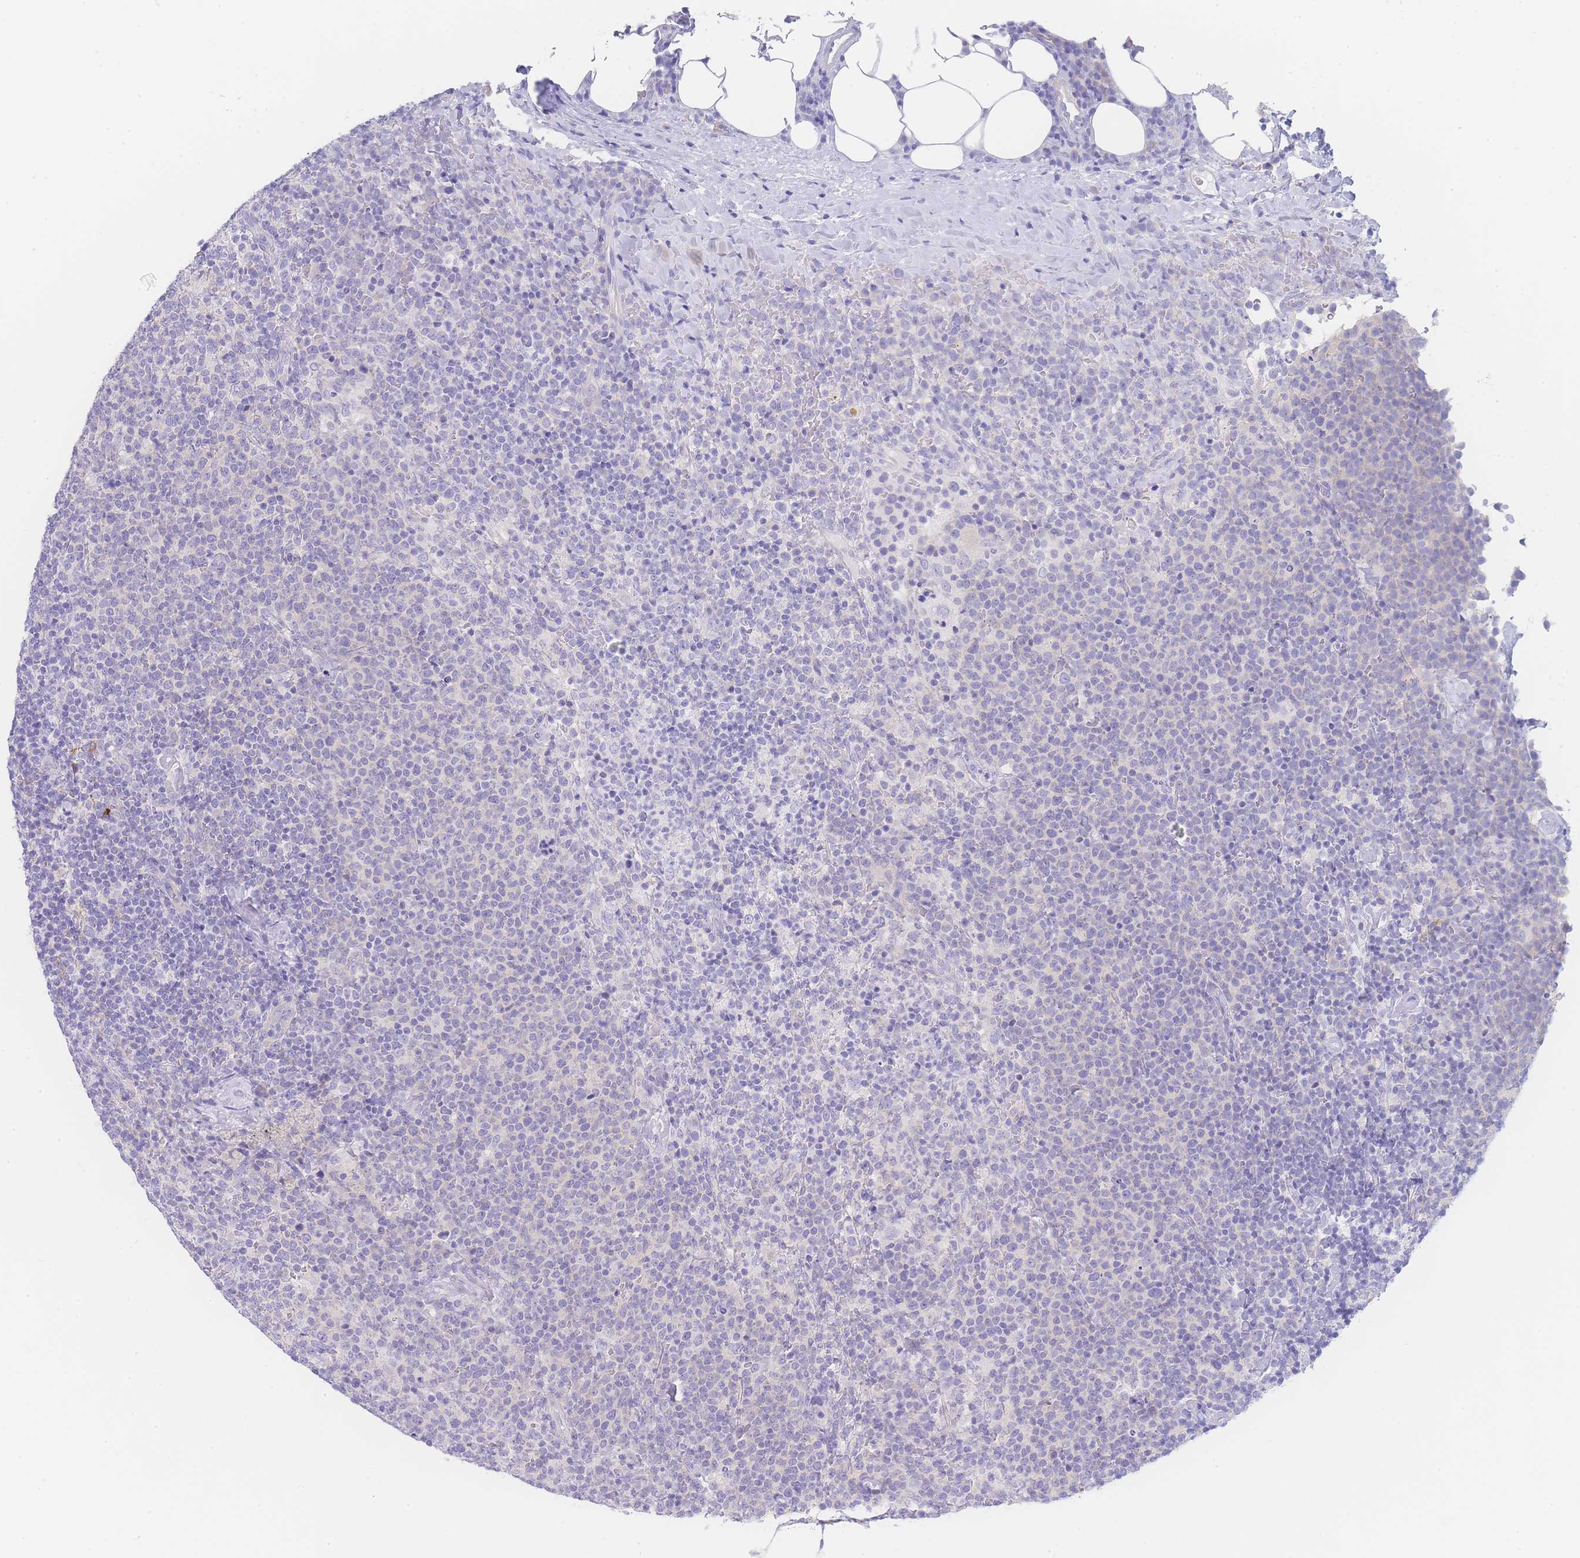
{"staining": {"intensity": "negative", "quantity": "none", "location": "none"}, "tissue": "lymphoma", "cell_type": "Tumor cells", "image_type": "cancer", "snomed": [{"axis": "morphology", "description": "Malignant lymphoma, non-Hodgkin's type, High grade"}, {"axis": "topography", "description": "Lymph node"}], "caption": "Immunohistochemistry (IHC) image of human lymphoma stained for a protein (brown), which shows no positivity in tumor cells.", "gene": "LZTFL1", "patient": {"sex": "male", "age": 61}}